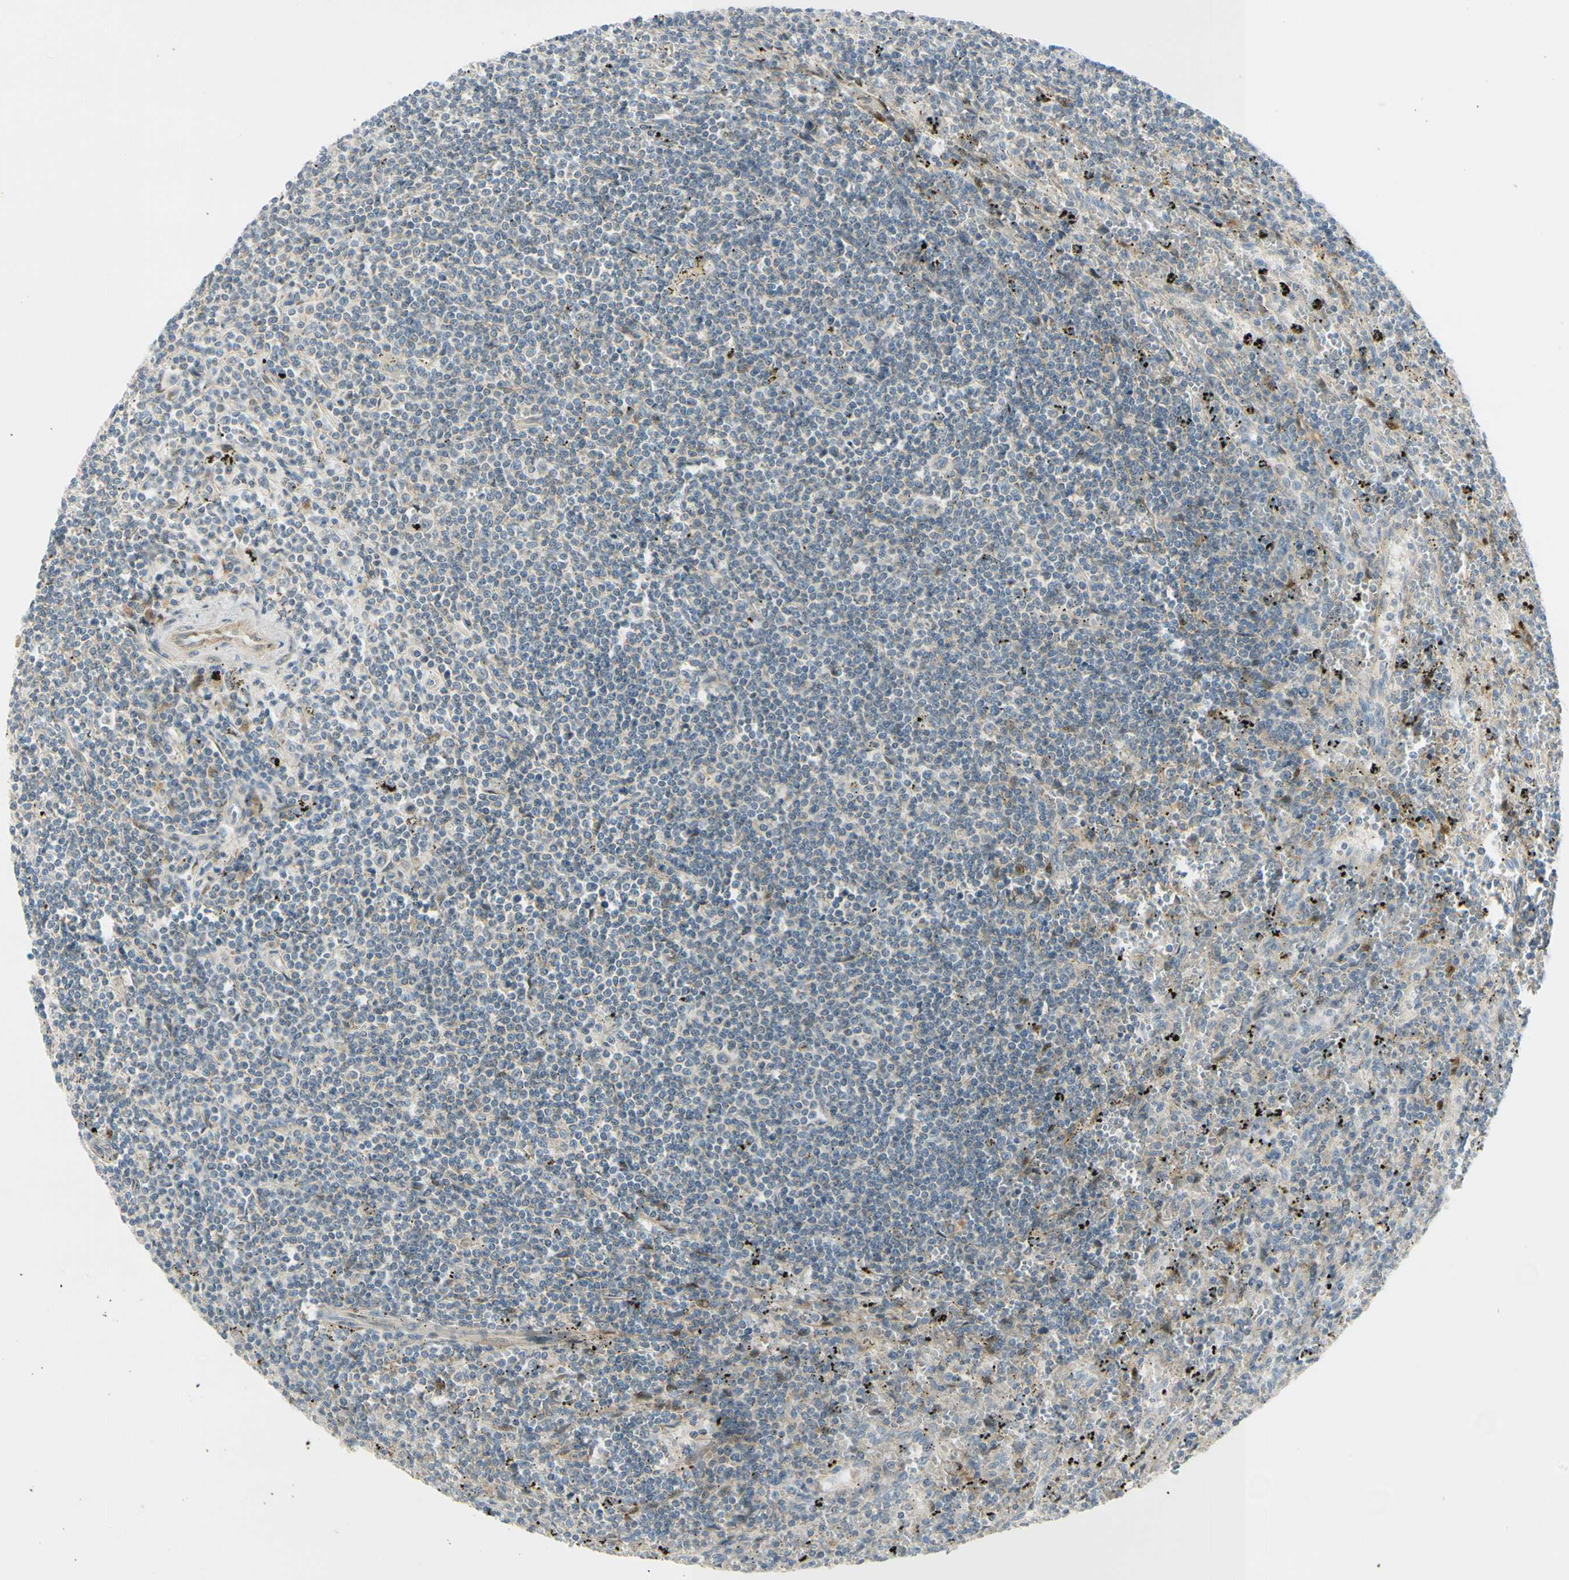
{"staining": {"intensity": "negative", "quantity": "none", "location": "none"}, "tissue": "lymphoma", "cell_type": "Tumor cells", "image_type": "cancer", "snomed": [{"axis": "morphology", "description": "Malignant lymphoma, non-Hodgkin's type, Low grade"}, {"axis": "topography", "description": "Spleen"}], "caption": "A photomicrograph of low-grade malignant lymphoma, non-Hodgkin's type stained for a protein reveals no brown staining in tumor cells.", "gene": "FHL2", "patient": {"sex": "male", "age": 76}}